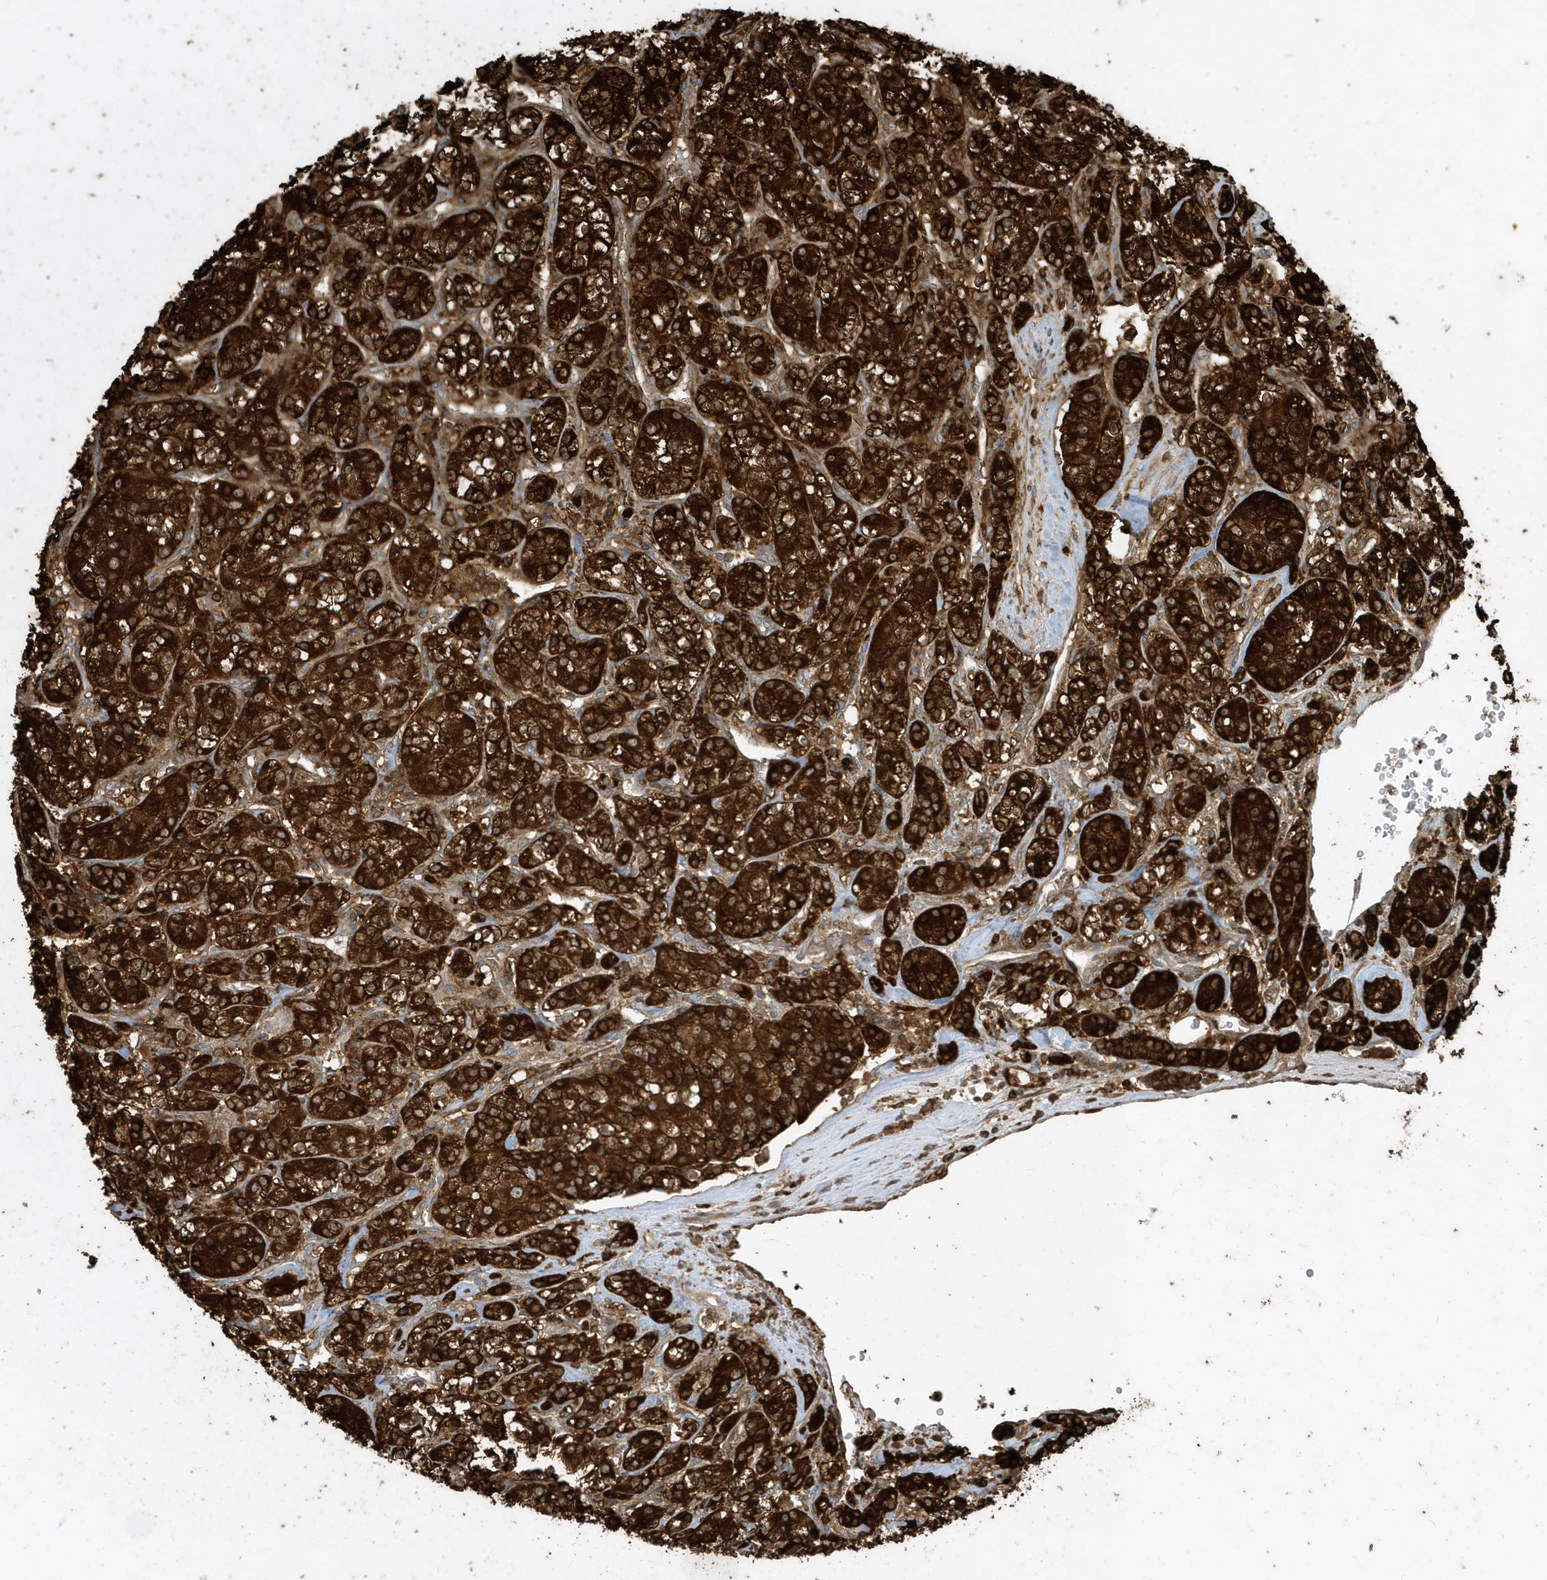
{"staining": {"intensity": "strong", "quantity": ">75%", "location": "cytoplasmic/membranous"}, "tissue": "renal cancer", "cell_type": "Tumor cells", "image_type": "cancer", "snomed": [{"axis": "morphology", "description": "Adenocarcinoma, NOS"}, {"axis": "topography", "description": "Kidney"}], "caption": "Renal adenocarcinoma tissue demonstrates strong cytoplasmic/membranous staining in approximately >75% of tumor cells, visualized by immunohistochemistry.", "gene": "CLCN6", "patient": {"sex": "male", "age": 77}}